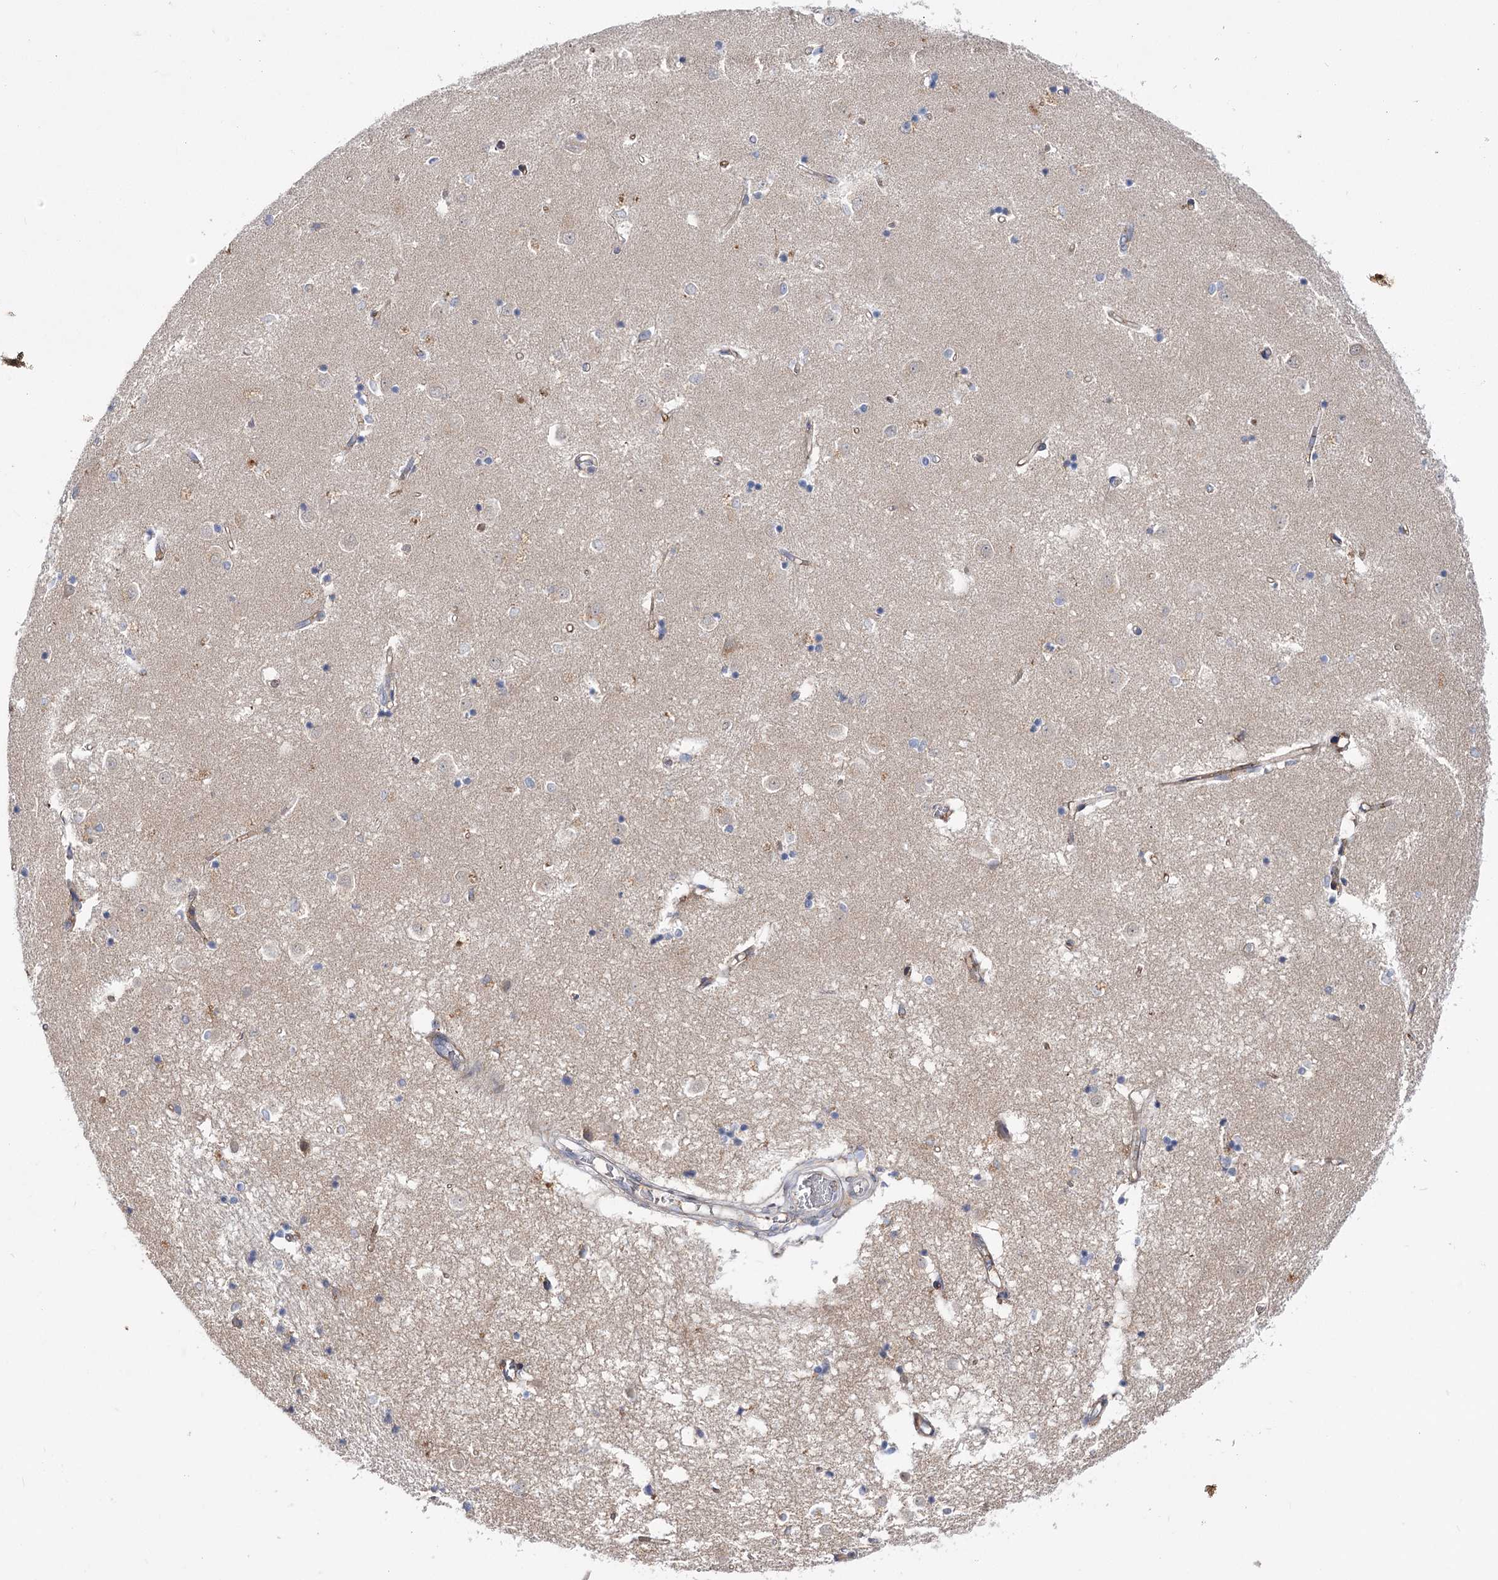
{"staining": {"intensity": "negative", "quantity": "none", "location": "none"}, "tissue": "caudate", "cell_type": "Glial cells", "image_type": "normal", "snomed": [{"axis": "morphology", "description": "Normal tissue, NOS"}, {"axis": "topography", "description": "Lateral ventricle wall"}], "caption": "Protein analysis of unremarkable caudate demonstrates no significant expression in glial cells.", "gene": "ARHGAP32", "patient": {"sex": "male", "age": 45}}